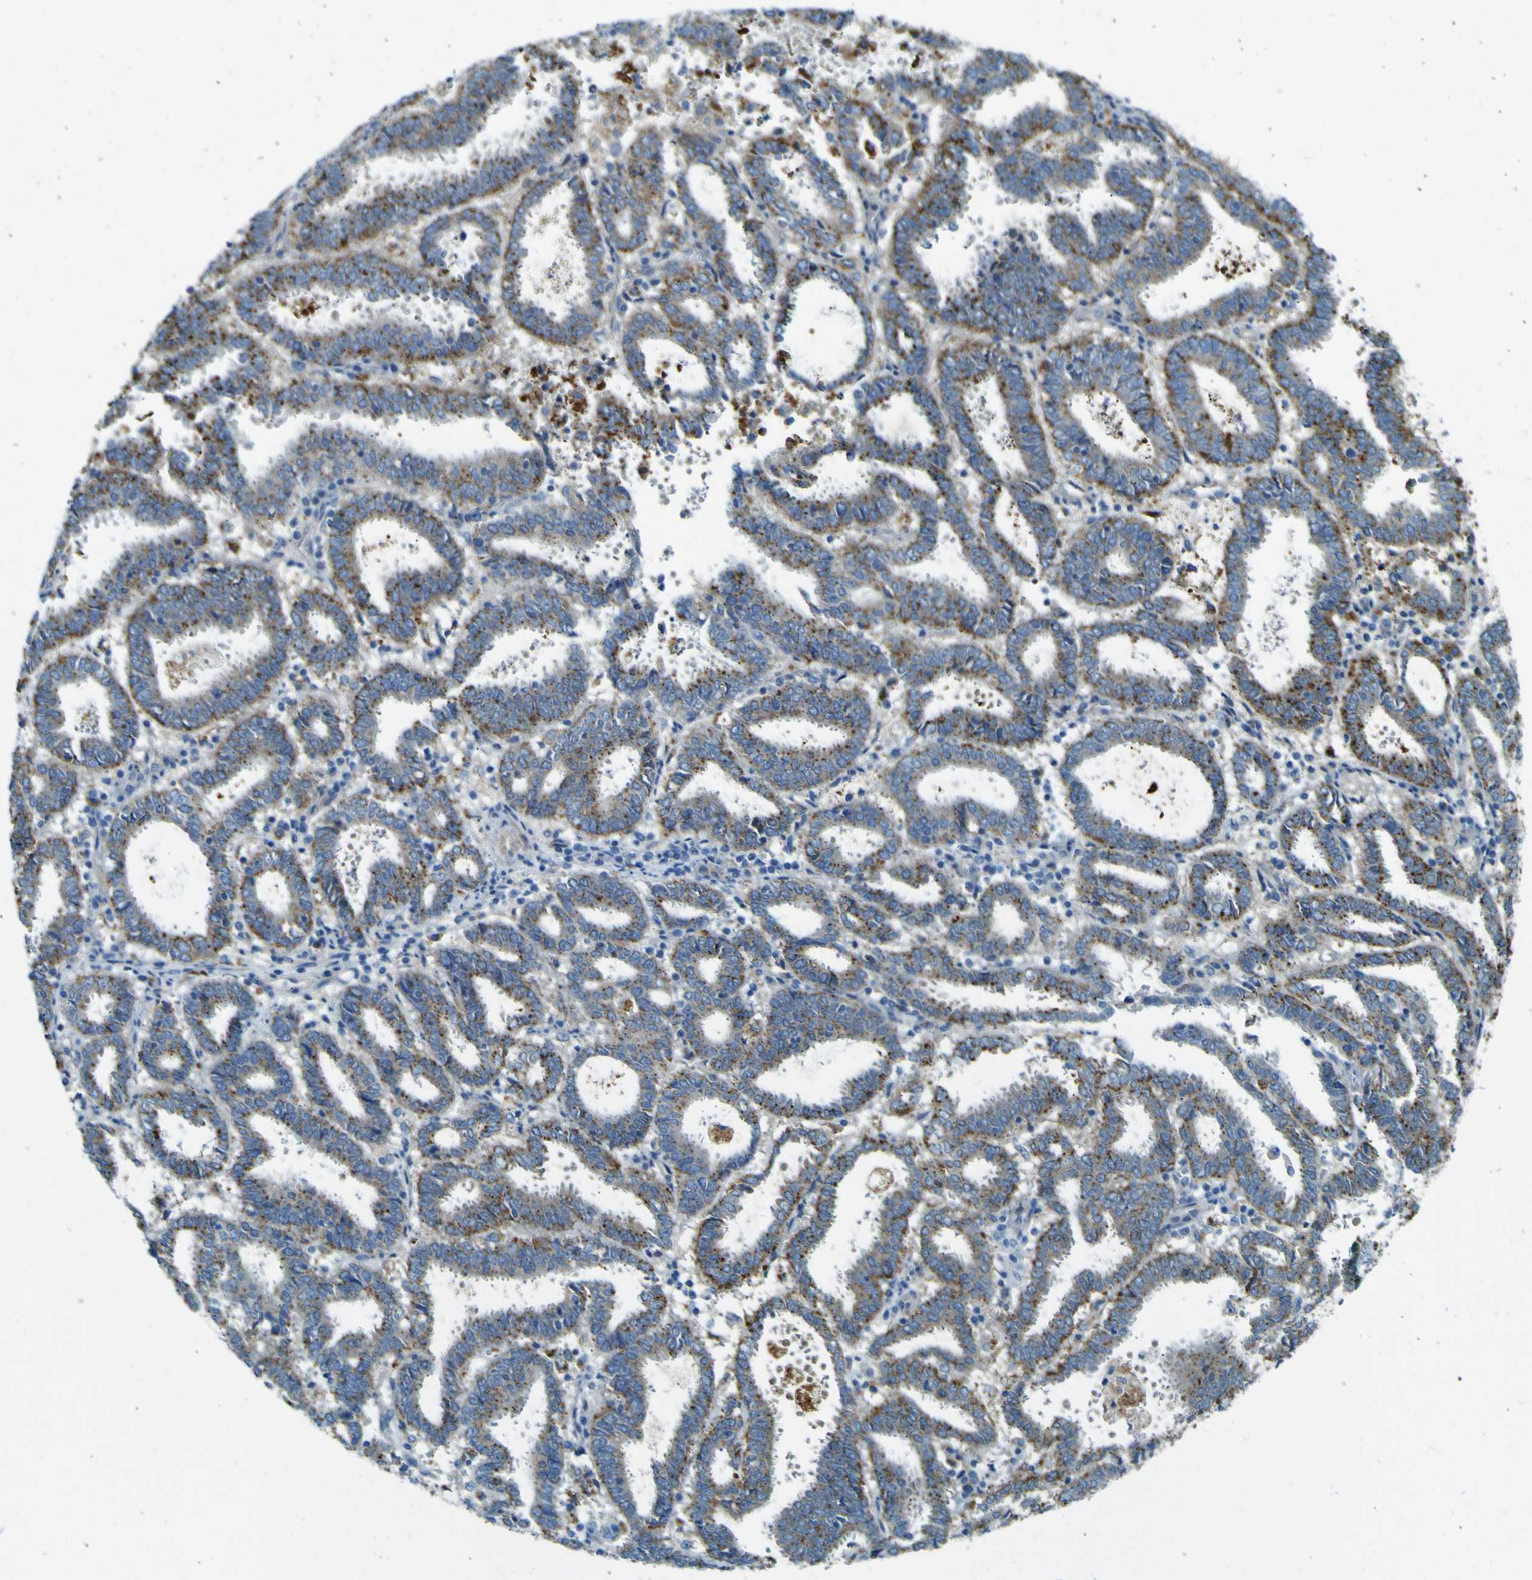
{"staining": {"intensity": "moderate", "quantity": "25%-75%", "location": "cytoplasmic/membranous"}, "tissue": "endometrial cancer", "cell_type": "Tumor cells", "image_type": "cancer", "snomed": [{"axis": "morphology", "description": "Adenocarcinoma, NOS"}, {"axis": "topography", "description": "Uterus"}], "caption": "DAB immunohistochemical staining of adenocarcinoma (endometrial) reveals moderate cytoplasmic/membranous protein expression in approximately 25%-75% of tumor cells. (brown staining indicates protein expression, while blue staining denotes nuclei).", "gene": "PDE9A", "patient": {"sex": "female", "age": 83}}